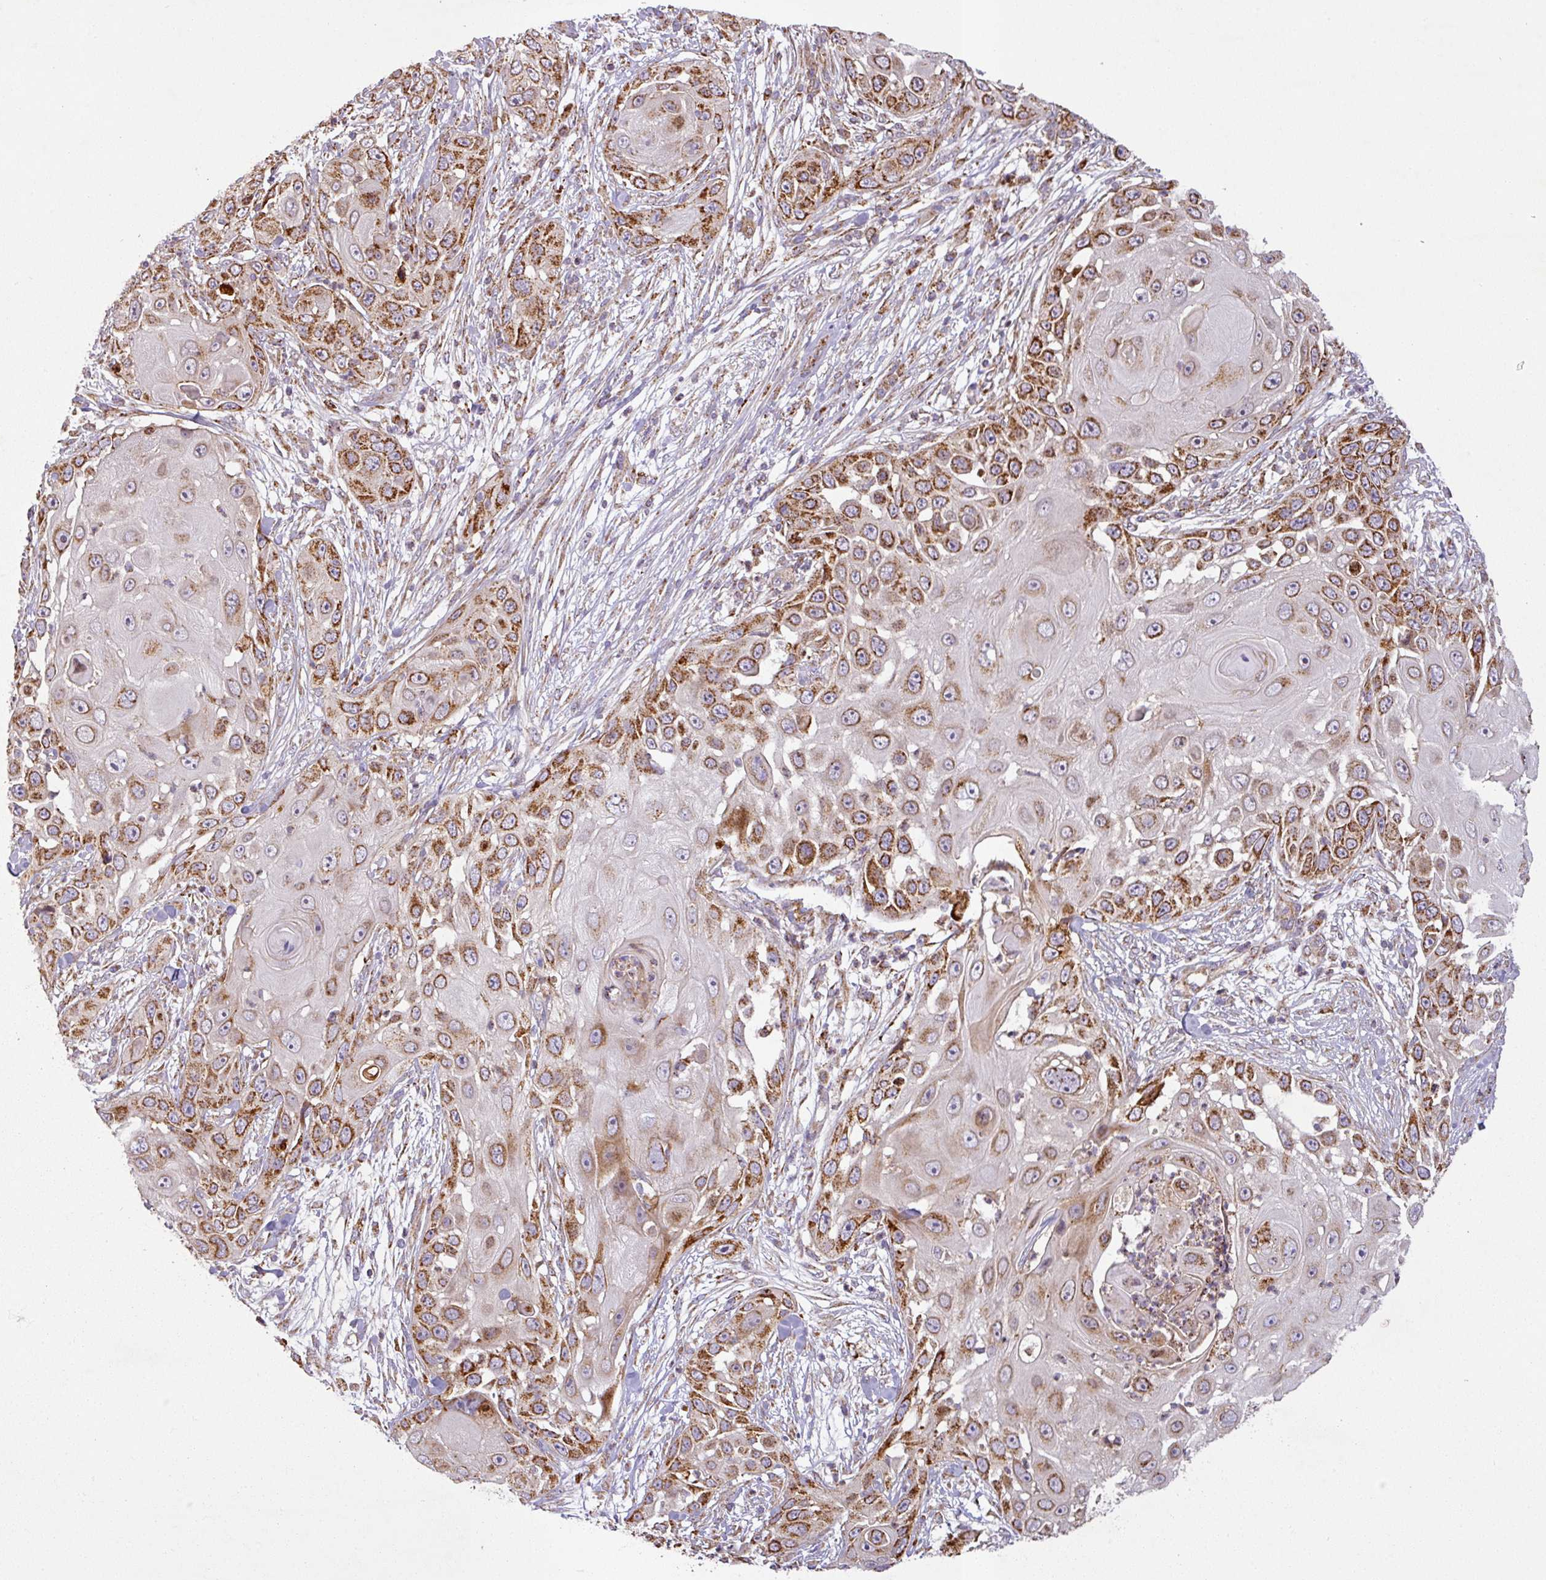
{"staining": {"intensity": "strong", "quantity": ">75%", "location": "cytoplasmic/membranous"}, "tissue": "skin cancer", "cell_type": "Tumor cells", "image_type": "cancer", "snomed": [{"axis": "morphology", "description": "Squamous cell carcinoma, NOS"}, {"axis": "topography", "description": "Skin"}], "caption": "Immunohistochemistry (IHC) (DAB (3,3'-diaminobenzidine)) staining of human skin squamous cell carcinoma reveals strong cytoplasmic/membranous protein expression in approximately >75% of tumor cells. (DAB IHC, brown staining for protein, blue staining for nuclei).", "gene": "GPD2", "patient": {"sex": "female", "age": 44}}